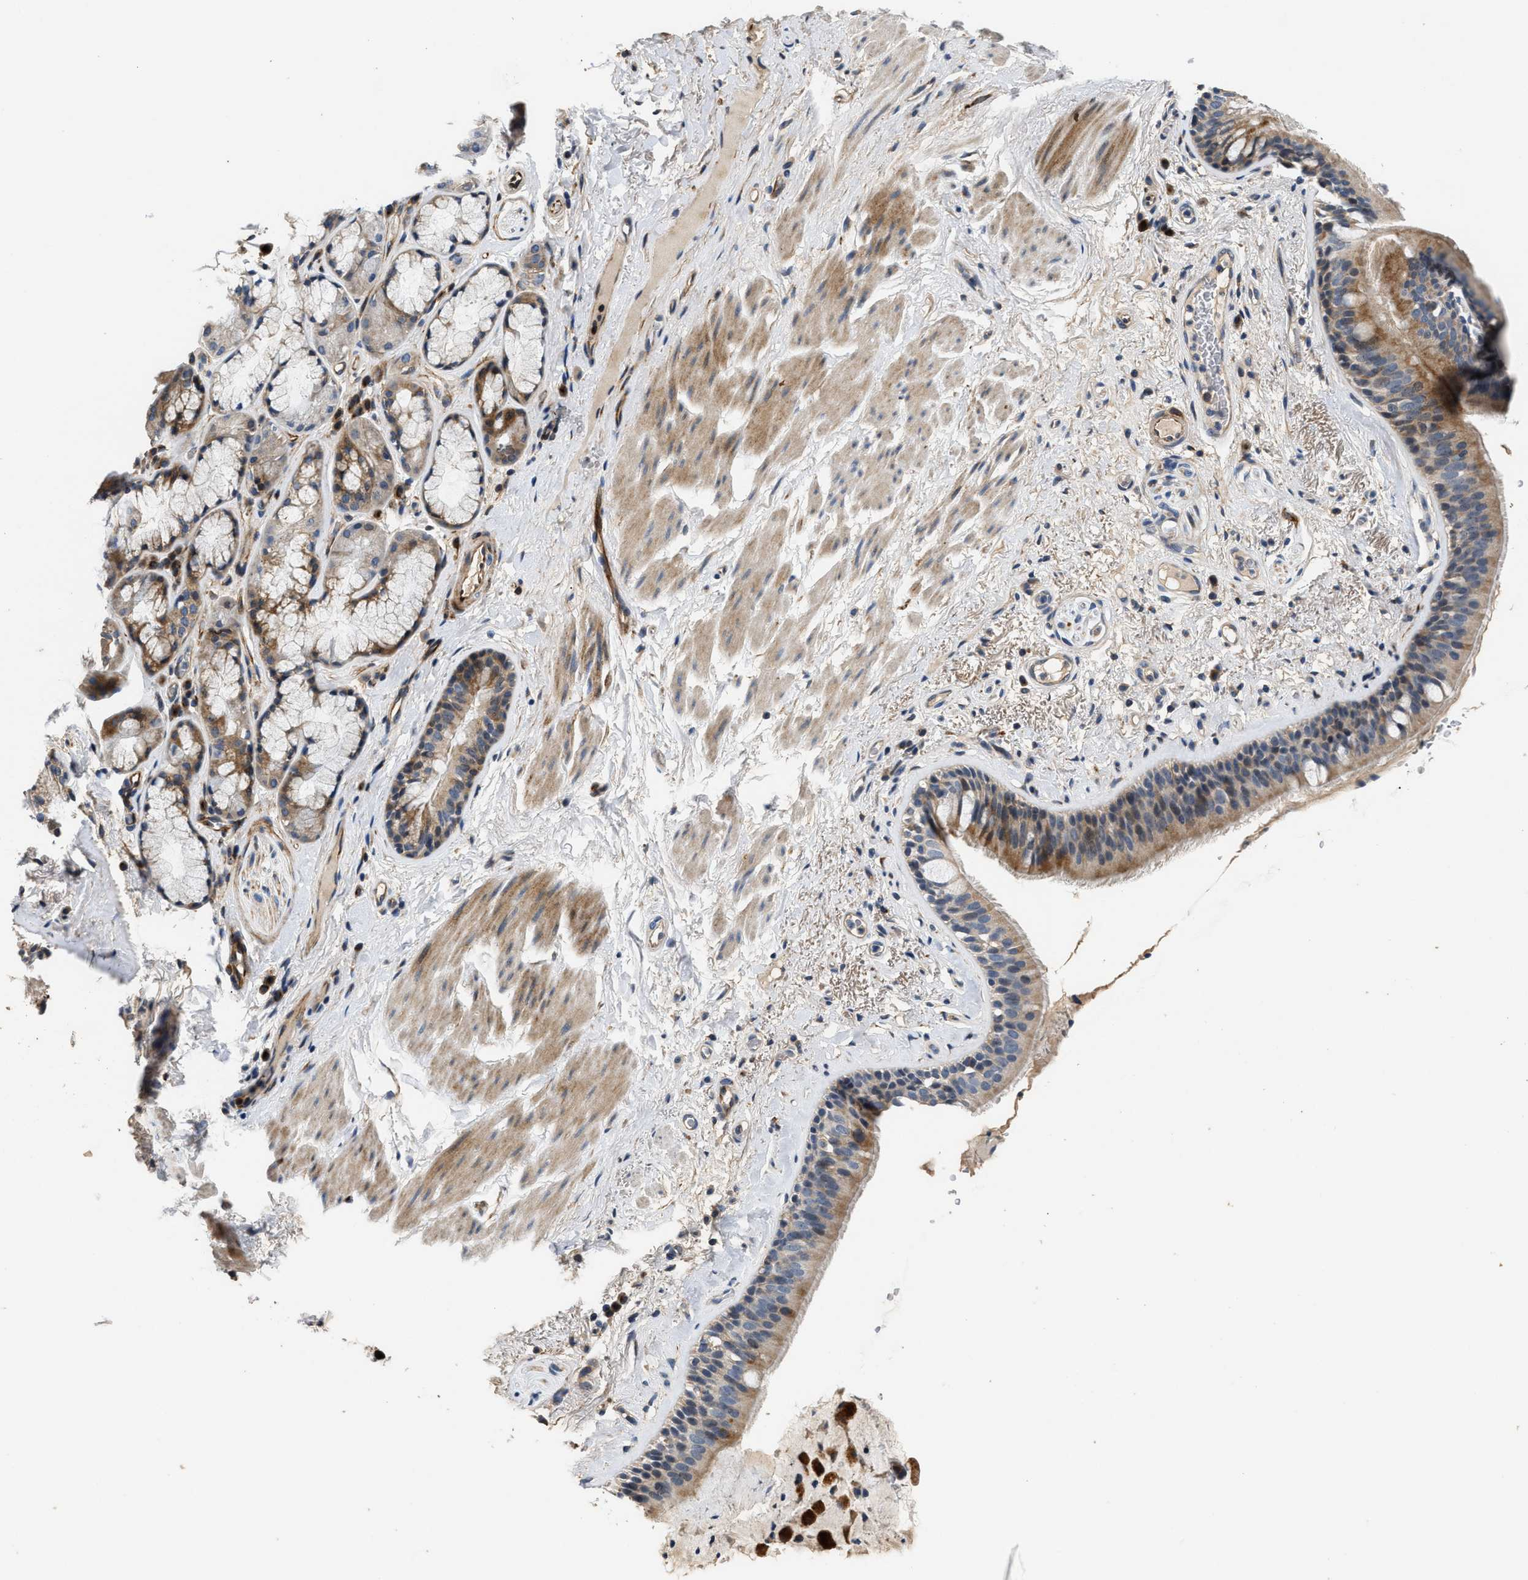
{"staining": {"intensity": "moderate", "quantity": "25%-75%", "location": "cytoplasmic/membranous"}, "tissue": "bronchus", "cell_type": "Respiratory epithelial cells", "image_type": "normal", "snomed": [{"axis": "morphology", "description": "Normal tissue, NOS"}, {"axis": "topography", "description": "Cartilage tissue"}], "caption": "A high-resolution histopathology image shows immunohistochemistry (IHC) staining of normal bronchus, which displays moderate cytoplasmic/membranous expression in approximately 25%-75% of respiratory epithelial cells. The staining was performed using DAB (3,3'-diaminobenzidine), with brown indicating positive protein expression. Nuclei are stained blue with hematoxylin.", "gene": "IL17RC", "patient": {"sex": "female", "age": 63}}